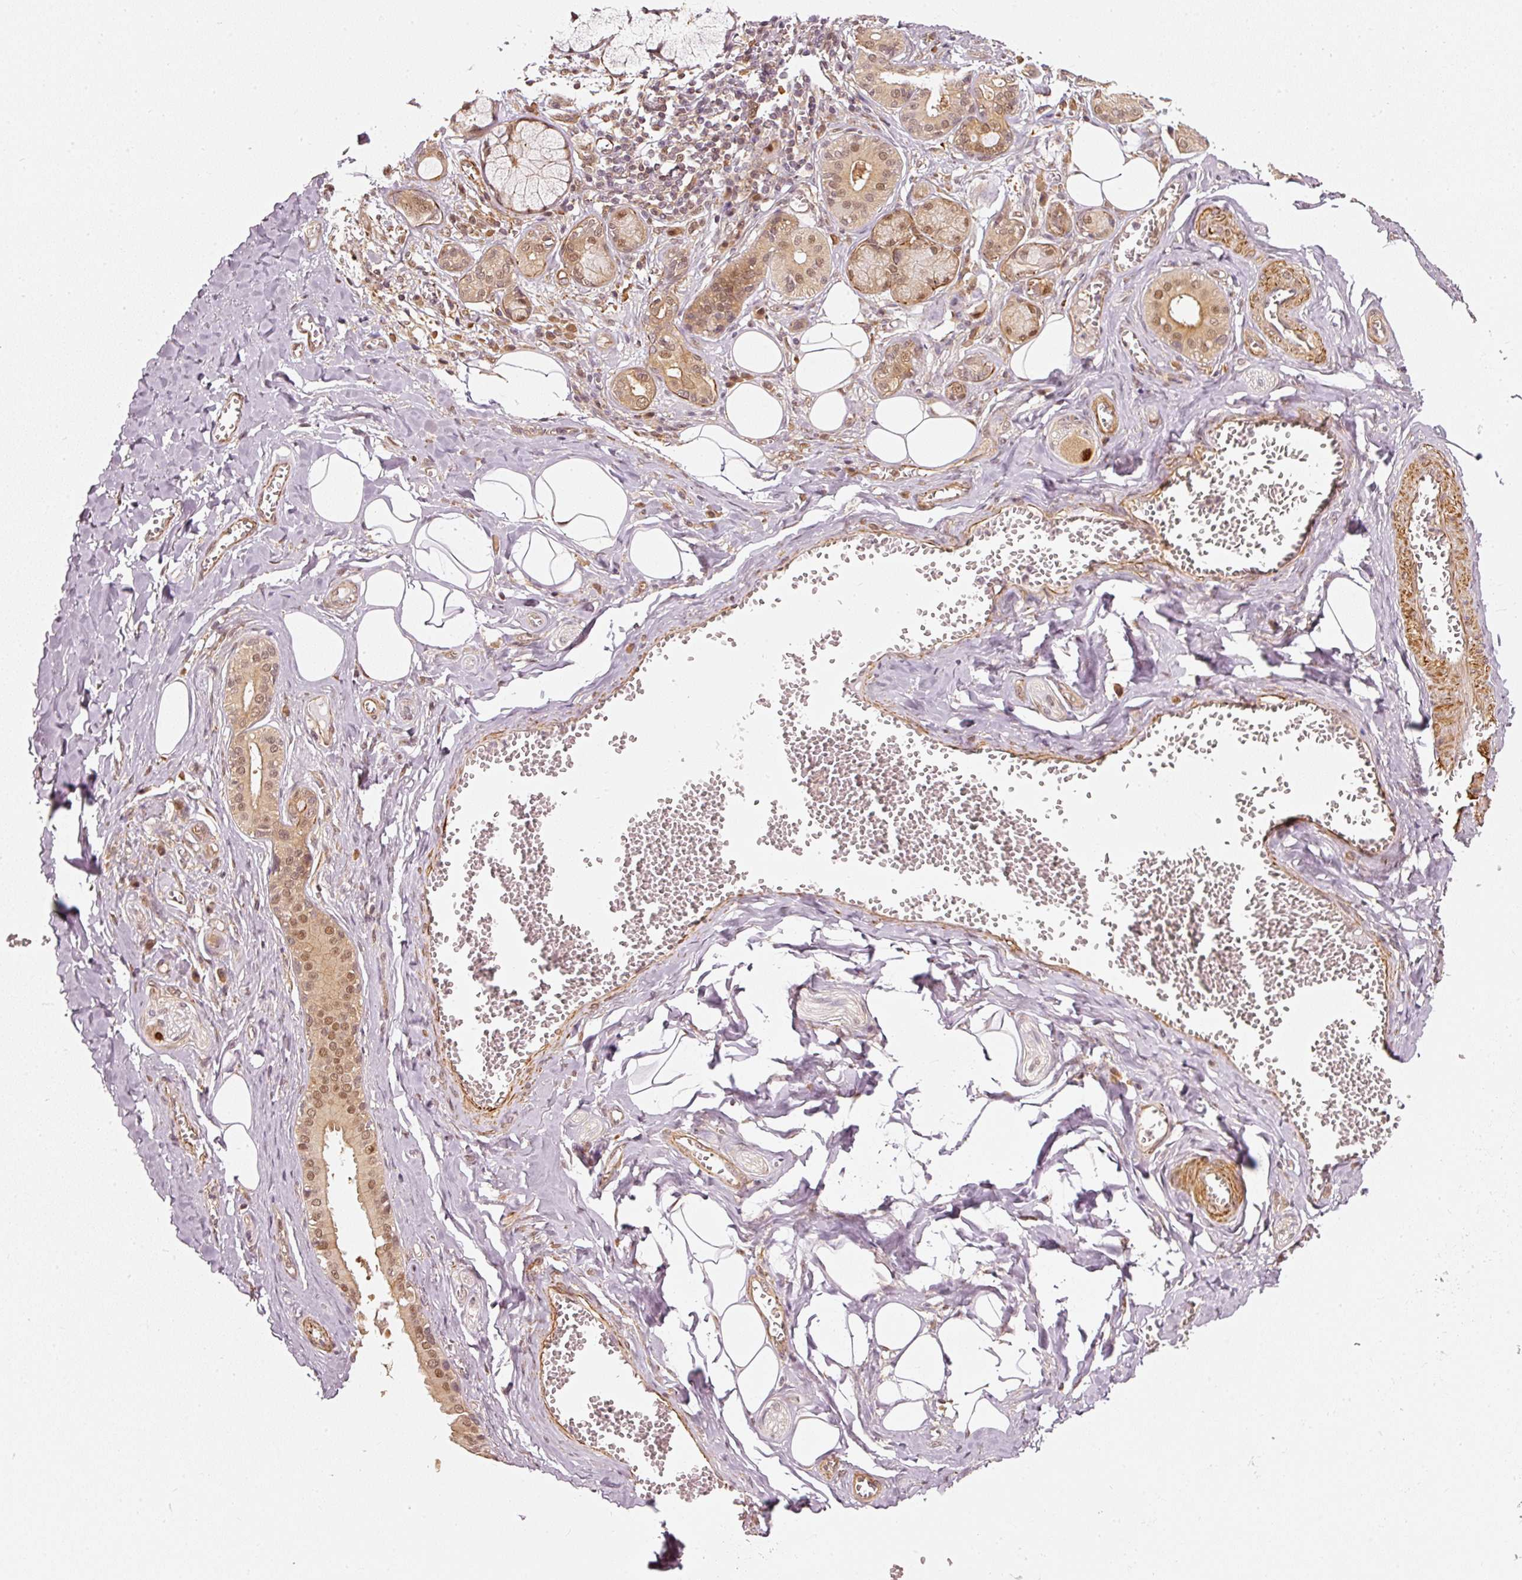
{"staining": {"intensity": "moderate", "quantity": ">75%", "location": "cytoplasmic/membranous,nuclear"}, "tissue": "salivary gland", "cell_type": "Glandular cells", "image_type": "normal", "snomed": [{"axis": "morphology", "description": "Normal tissue, NOS"}, {"axis": "topography", "description": "Salivary gland"}], "caption": "Immunohistochemistry (IHC) image of unremarkable salivary gland stained for a protein (brown), which displays medium levels of moderate cytoplasmic/membranous,nuclear staining in about >75% of glandular cells.", "gene": "PSMD1", "patient": {"sex": "male", "age": 74}}